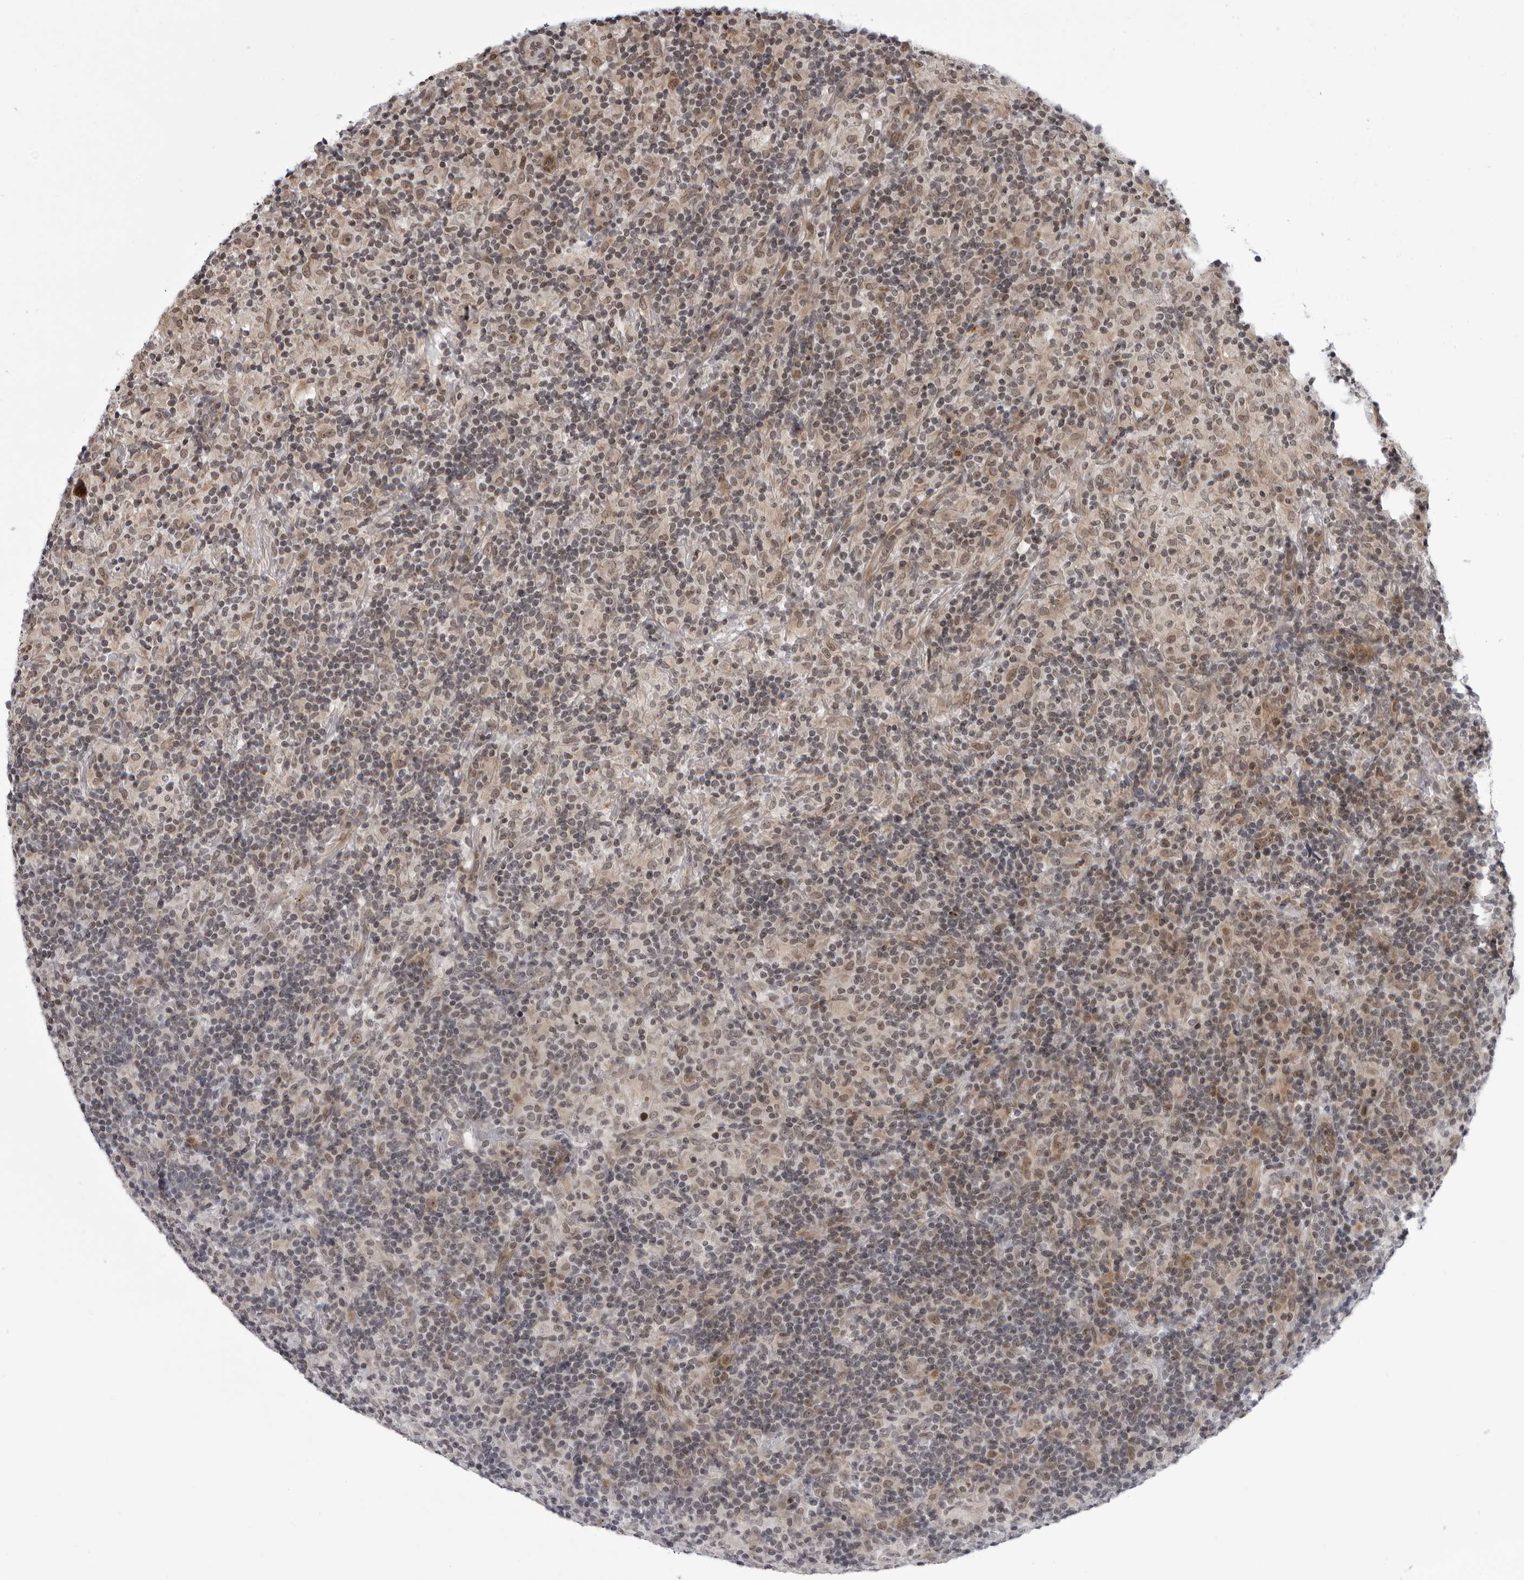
{"staining": {"intensity": "weak", "quantity": "25%-75%", "location": "cytoplasmic/membranous,nuclear"}, "tissue": "lymphoma", "cell_type": "Tumor cells", "image_type": "cancer", "snomed": [{"axis": "morphology", "description": "Hodgkin's disease, NOS"}, {"axis": "topography", "description": "Lymph node"}], "caption": "The photomicrograph displays immunohistochemical staining of lymphoma. There is weak cytoplasmic/membranous and nuclear staining is appreciated in about 25%-75% of tumor cells.", "gene": "GCSAML", "patient": {"sex": "male", "age": 70}}